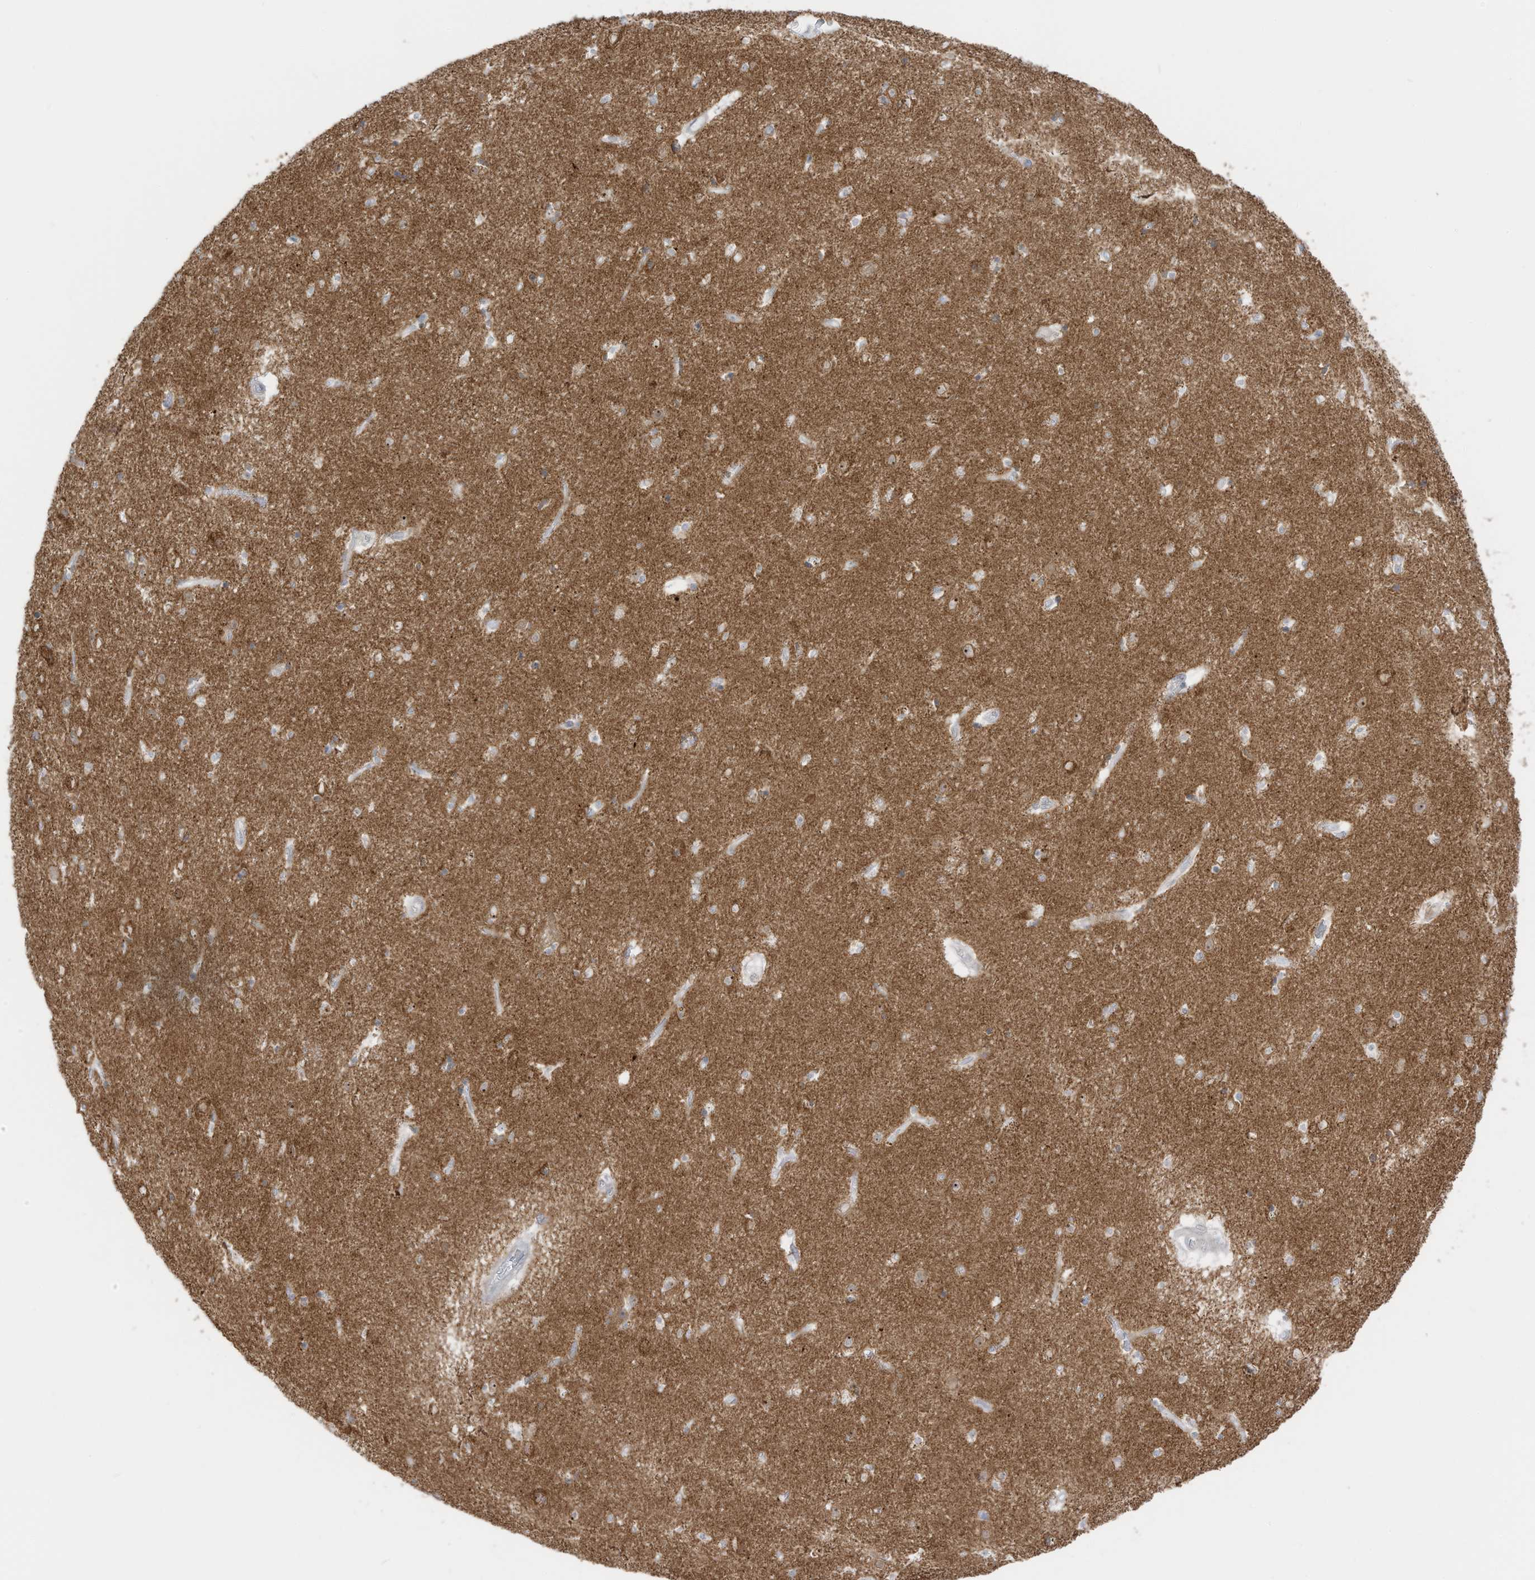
{"staining": {"intensity": "moderate", "quantity": "<25%", "location": "nuclear"}, "tissue": "caudate", "cell_type": "Glial cells", "image_type": "normal", "snomed": [{"axis": "morphology", "description": "Normal tissue, NOS"}, {"axis": "topography", "description": "Lateral ventricle wall"}], "caption": "Immunohistochemical staining of unremarkable human caudate demonstrates moderate nuclear protein staining in approximately <25% of glial cells. The staining was performed using DAB to visualize the protein expression in brown, while the nuclei were stained in blue with hematoxylin (Magnification: 20x).", "gene": "C11orf87", "patient": {"sex": "male", "age": 70}}